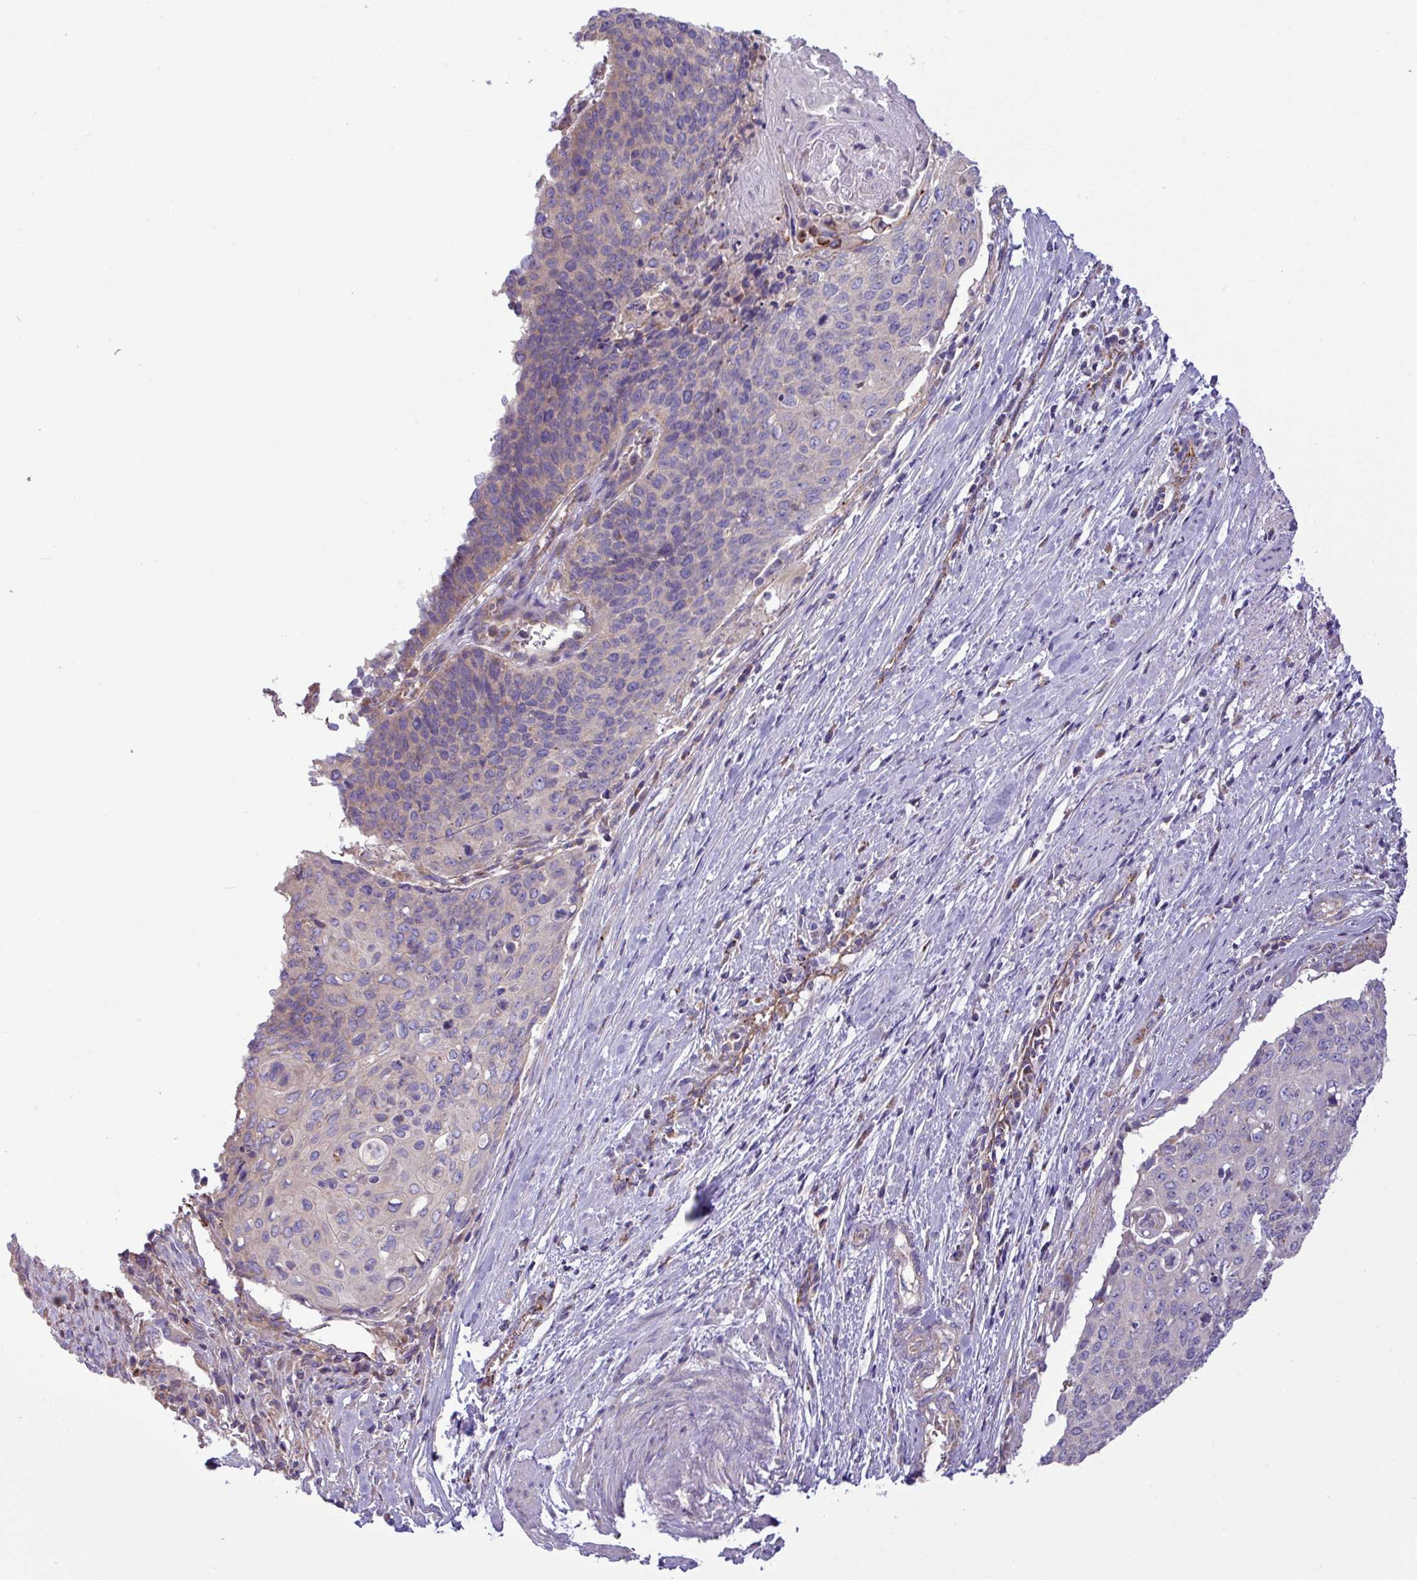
{"staining": {"intensity": "negative", "quantity": "none", "location": "none"}, "tissue": "cervical cancer", "cell_type": "Tumor cells", "image_type": "cancer", "snomed": [{"axis": "morphology", "description": "Squamous cell carcinoma, NOS"}, {"axis": "topography", "description": "Cervix"}], "caption": "This is a micrograph of immunohistochemistry staining of squamous cell carcinoma (cervical), which shows no expression in tumor cells. (DAB (3,3'-diaminobenzidine) immunohistochemistry visualized using brightfield microscopy, high magnification).", "gene": "PPM1J", "patient": {"sex": "female", "age": 39}}